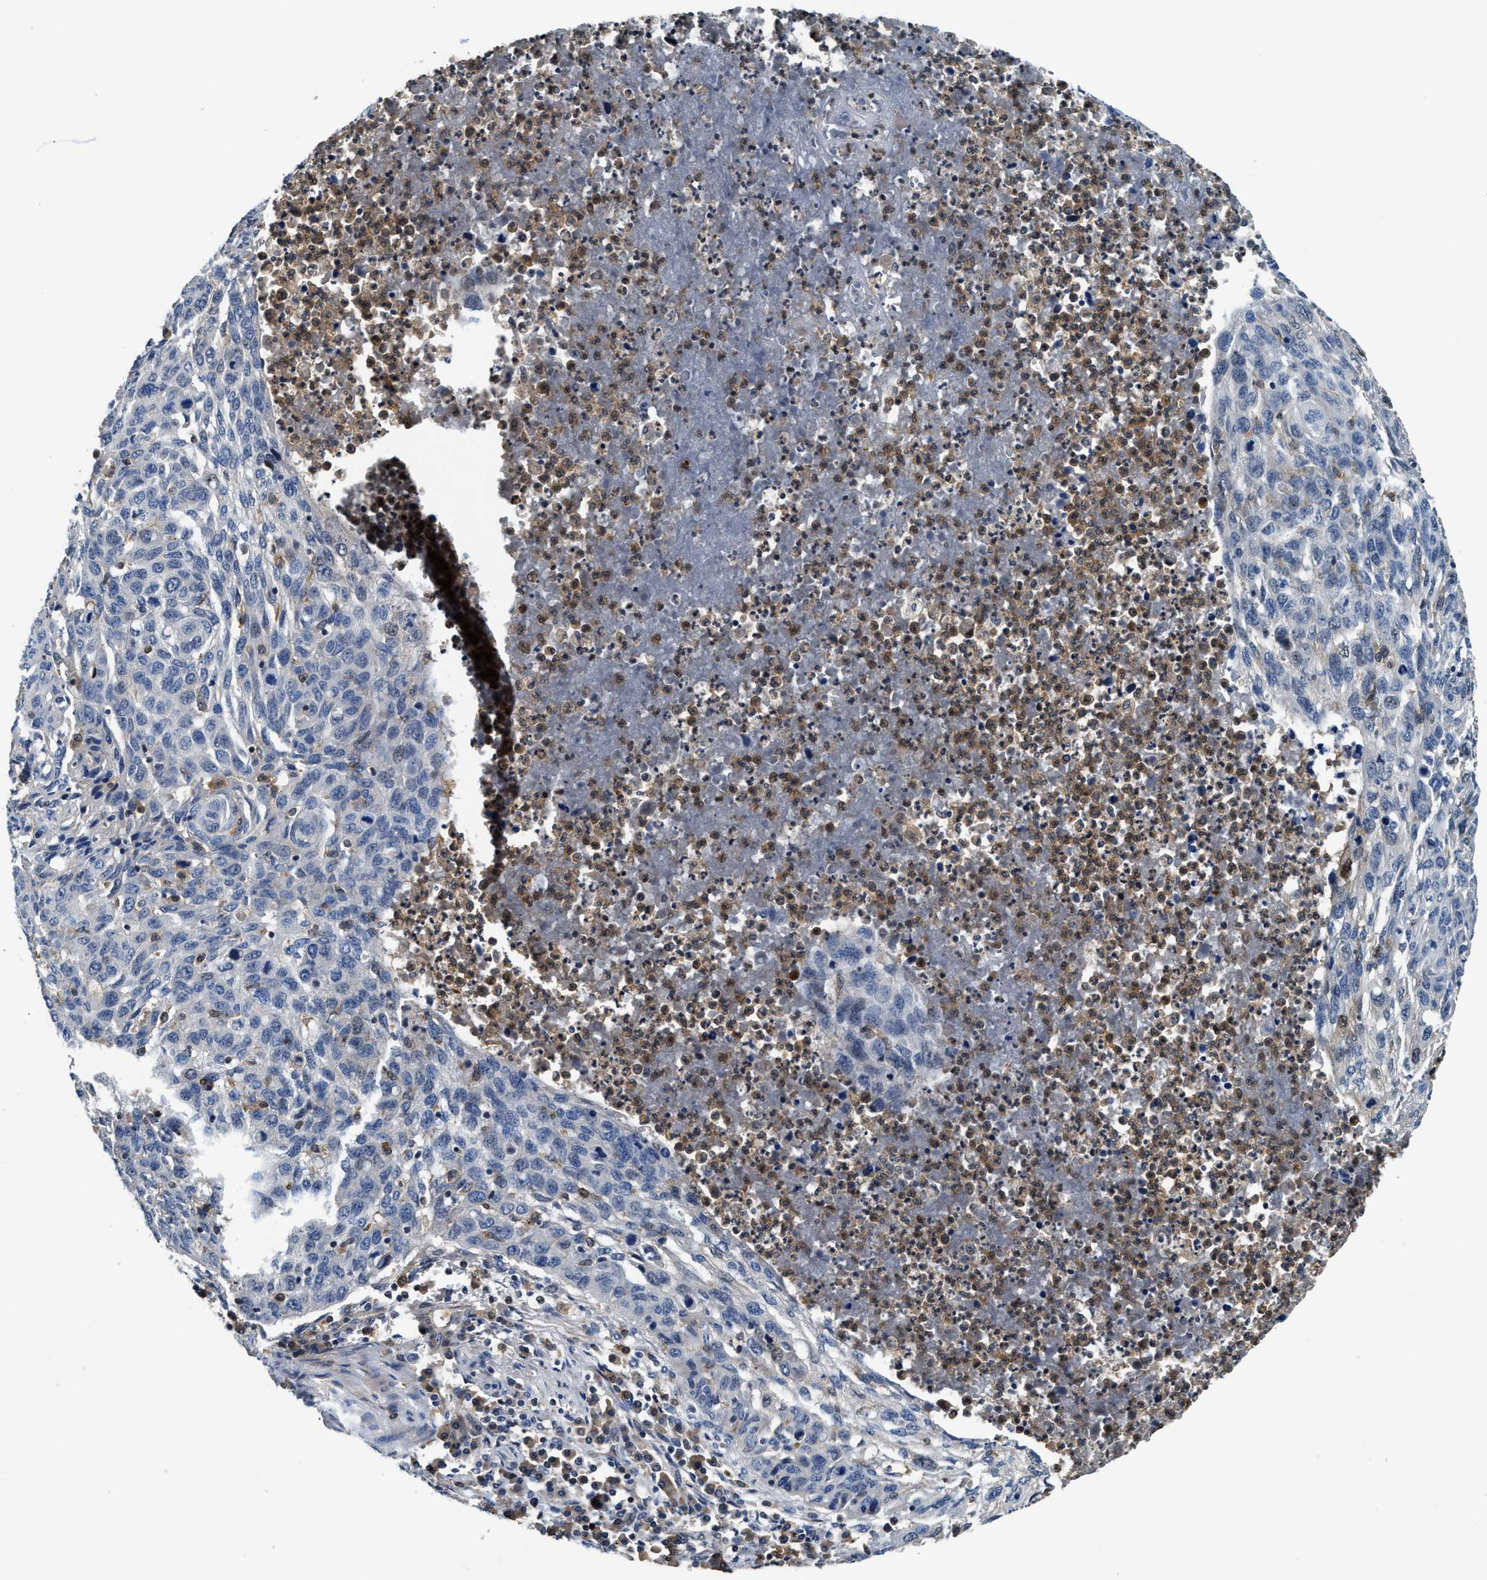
{"staining": {"intensity": "moderate", "quantity": "<25%", "location": "cytoplasmic/membranous"}, "tissue": "lung cancer", "cell_type": "Tumor cells", "image_type": "cancer", "snomed": [{"axis": "morphology", "description": "Squamous cell carcinoma, NOS"}, {"axis": "topography", "description": "Lung"}], "caption": "Lung cancer (squamous cell carcinoma) stained for a protein reveals moderate cytoplasmic/membranous positivity in tumor cells.", "gene": "OSTF1", "patient": {"sex": "female", "age": 63}}